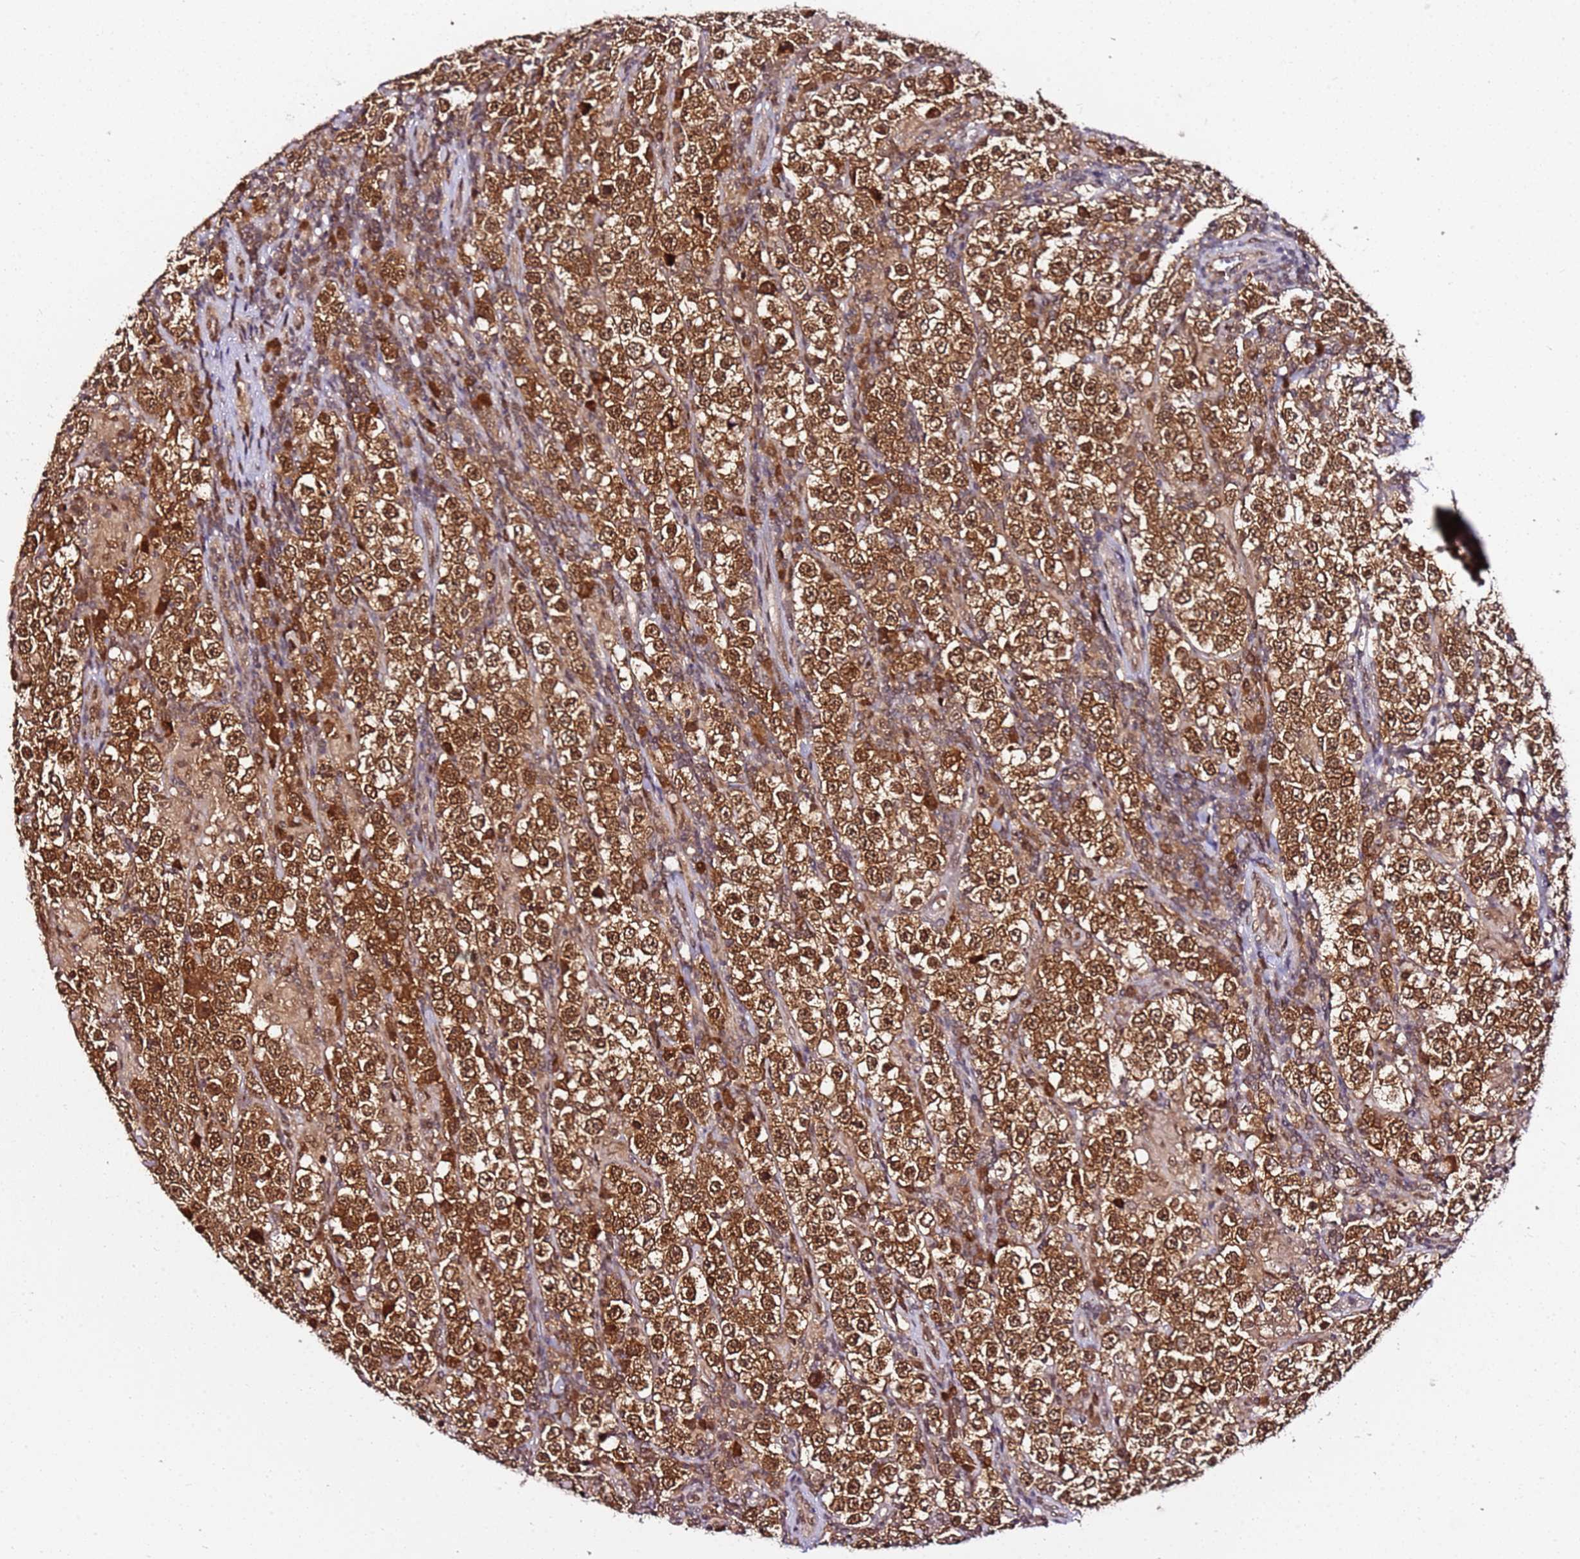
{"staining": {"intensity": "moderate", "quantity": ">75%", "location": "cytoplasmic/membranous,nuclear"}, "tissue": "testis cancer", "cell_type": "Tumor cells", "image_type": "cancer", "snomed": [{"axis": "morphology", "description": "Normal tissue, NOS"}, {"axis": "morphology", "description": "Urothelial carcinoma, High grade"}, {"axis": "morphology", "description": "Seminoma, NOS"}, {"axis": "morphology", "description": "Carcinoma, Embryonal, NOS"}, {"axis": "topography", "description": "Urinary bladder"}, {"axis": "topography", "description": "Testis"}], "caption": "Tumor cells exhibit moderate cytoplasmic/membranous and nuclear staining in approximately >75% of cells in testis seminoma.", "gene": "RGS18", "patient": {"sex": "male", "age": 41}}